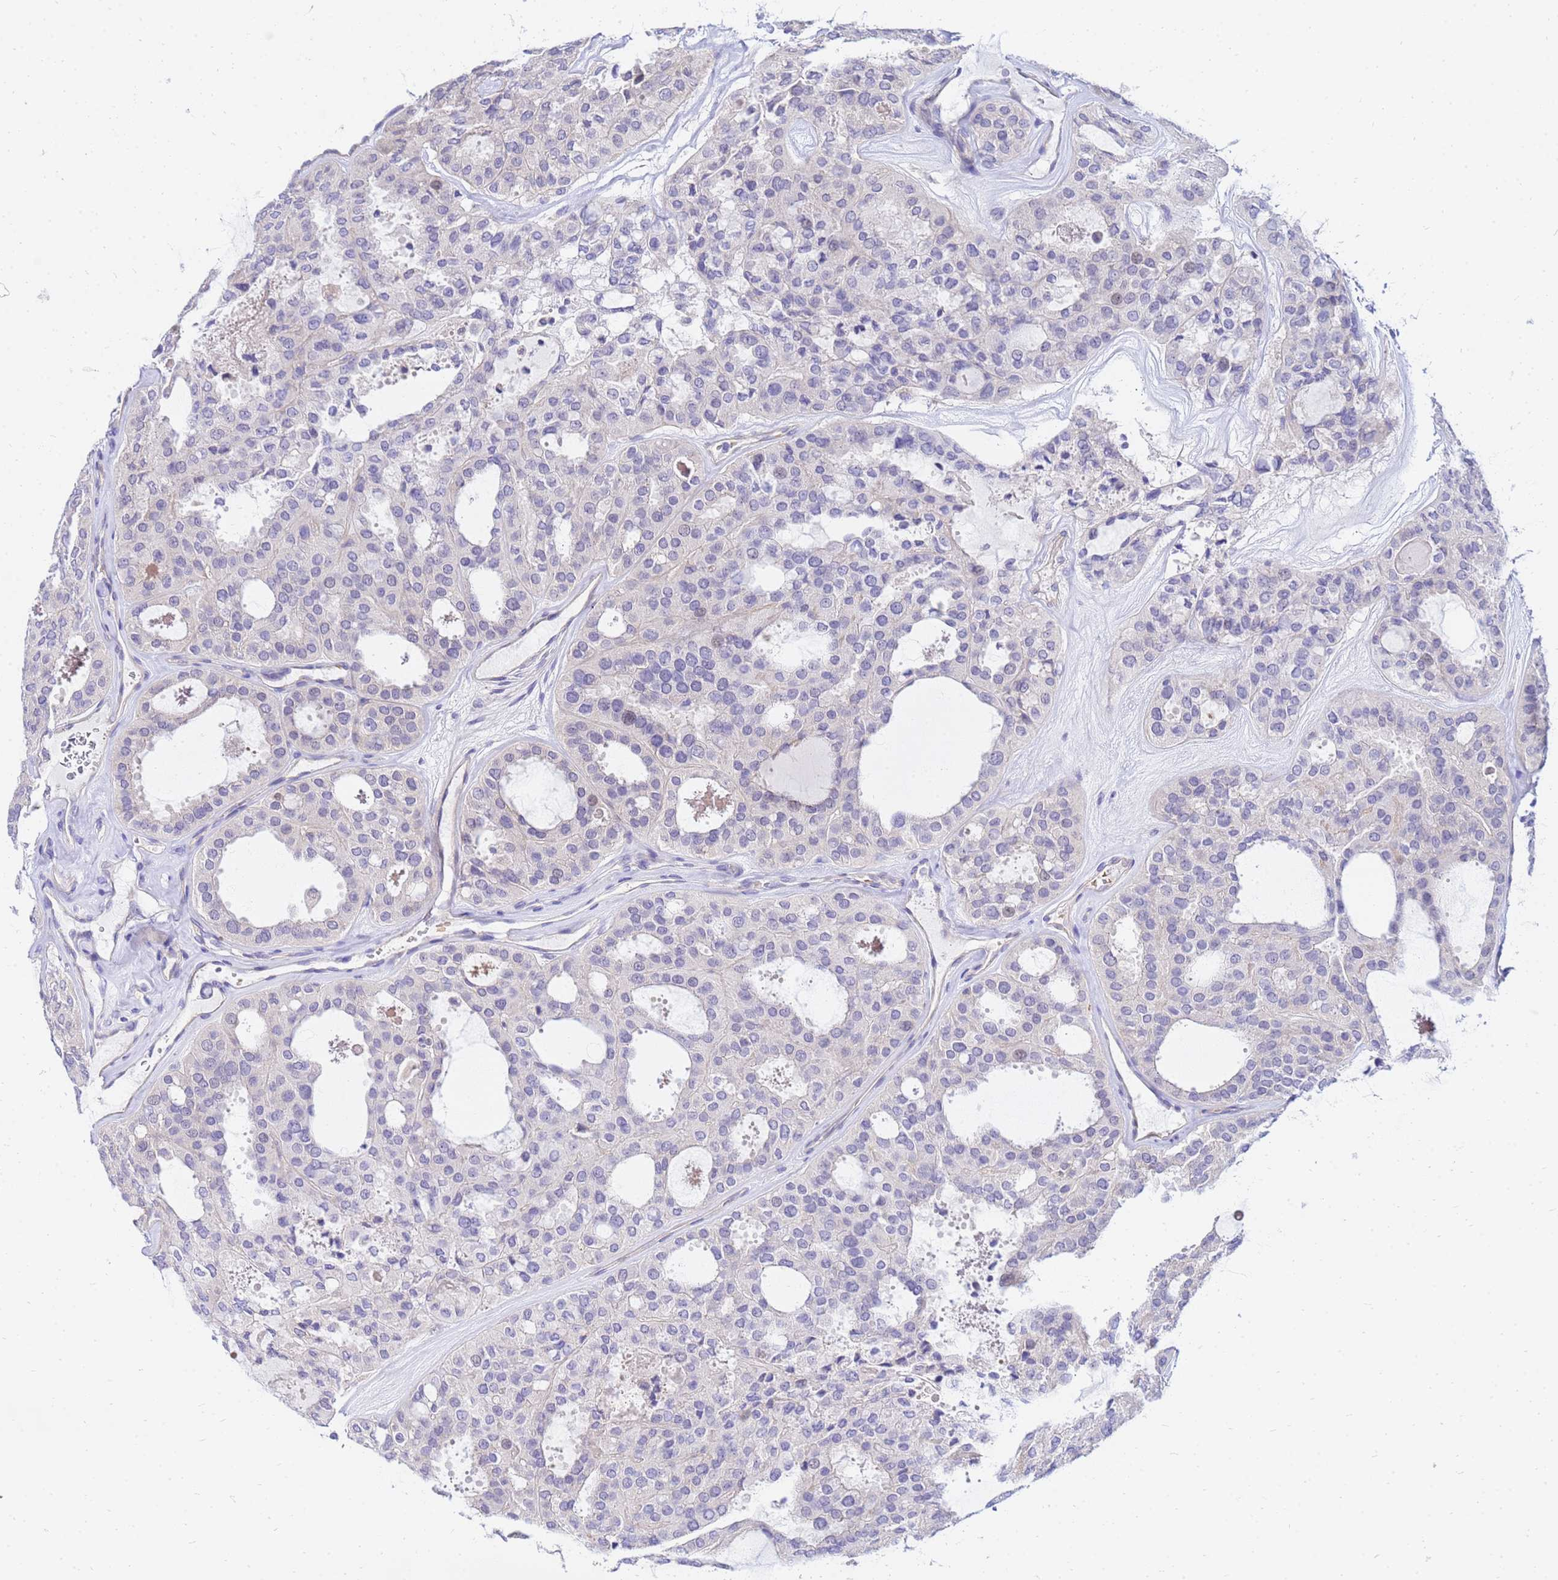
{"staining": {"intensity": "negative", "quantity": "none", "location": "none"}, "tissue": "thyroid cancer", "cell_type": "Tumor cells", "image_type": "cancer", "snomed": [{"axis": "morphology", "description": "Follicular adenoma carcinoma, NOS"}, {"axis": "topography", "description": "Thyroid gland"}], "caption": "High magnification brightfield microscopy of follicular adenoma carcinoma (thyroid) stained with DAB (brown) and counterstained with hematoxylin (blue): tumor cells show no significant expression. Brightfield microscopy of IHC stained with DAB (brown) and hematoxylin (blue), captured at high magnification.", "gene": "HERC5", "patient": {"sex": "male", "age": 75}}